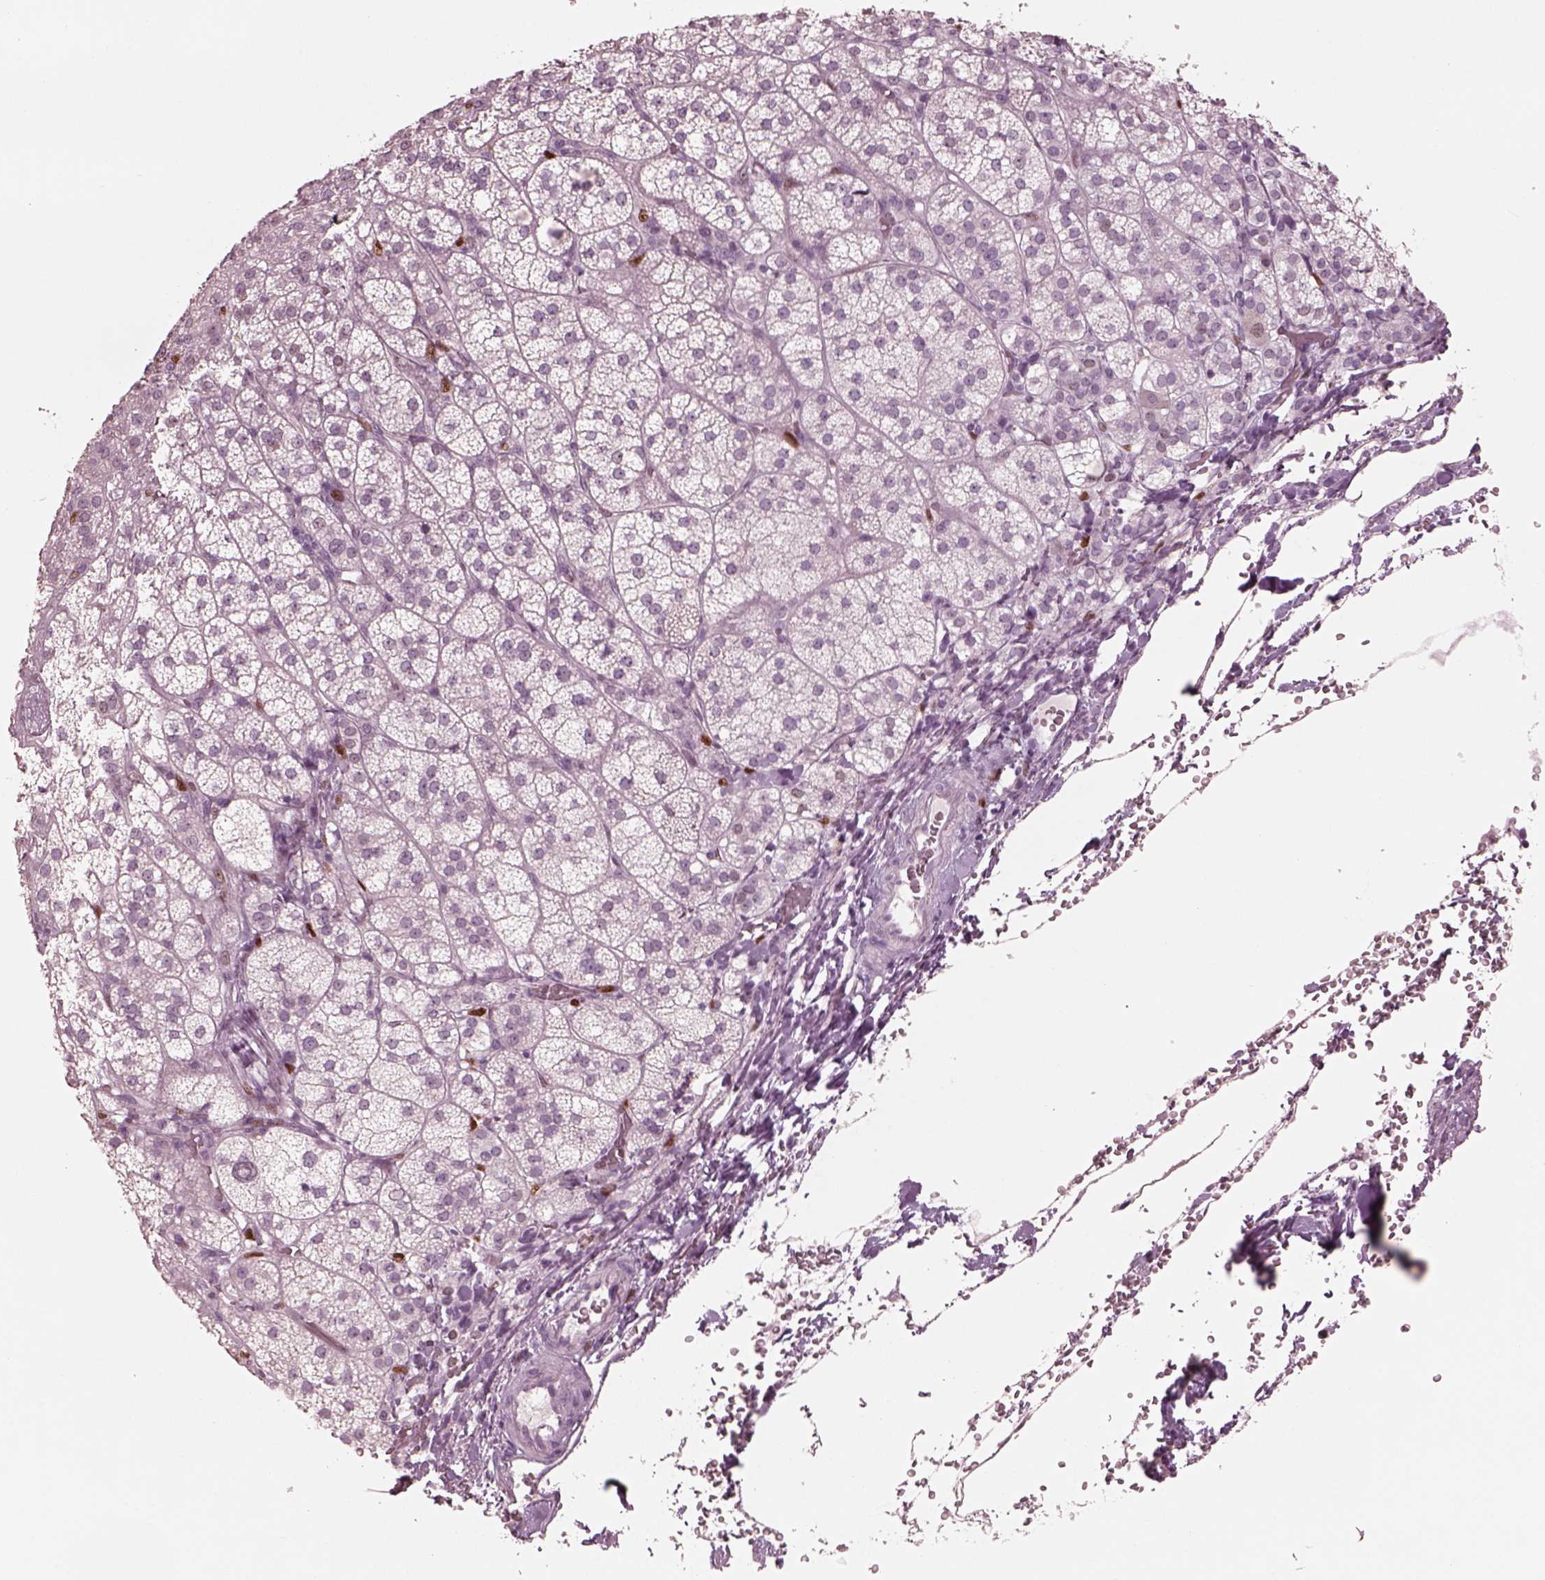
{"staining": {"intensity": "negative", "quantity": "none", "location": "none"}, "tissue": "adrenal gland", "cell_type": "Glandular cells", "image_type": "normal", "snomed": [{"axis": "morphology", "description": "Normal tissue, NOS"}, {"axis": "topography", "description": "Adrenal gland"}], "caption": "DAB immunohistochemical staining of unremarkable human adrenal gland displays no significant positivity in glandular cells.", "gene": "SOX9", "patient": {"sex": "female", "age": 60}}